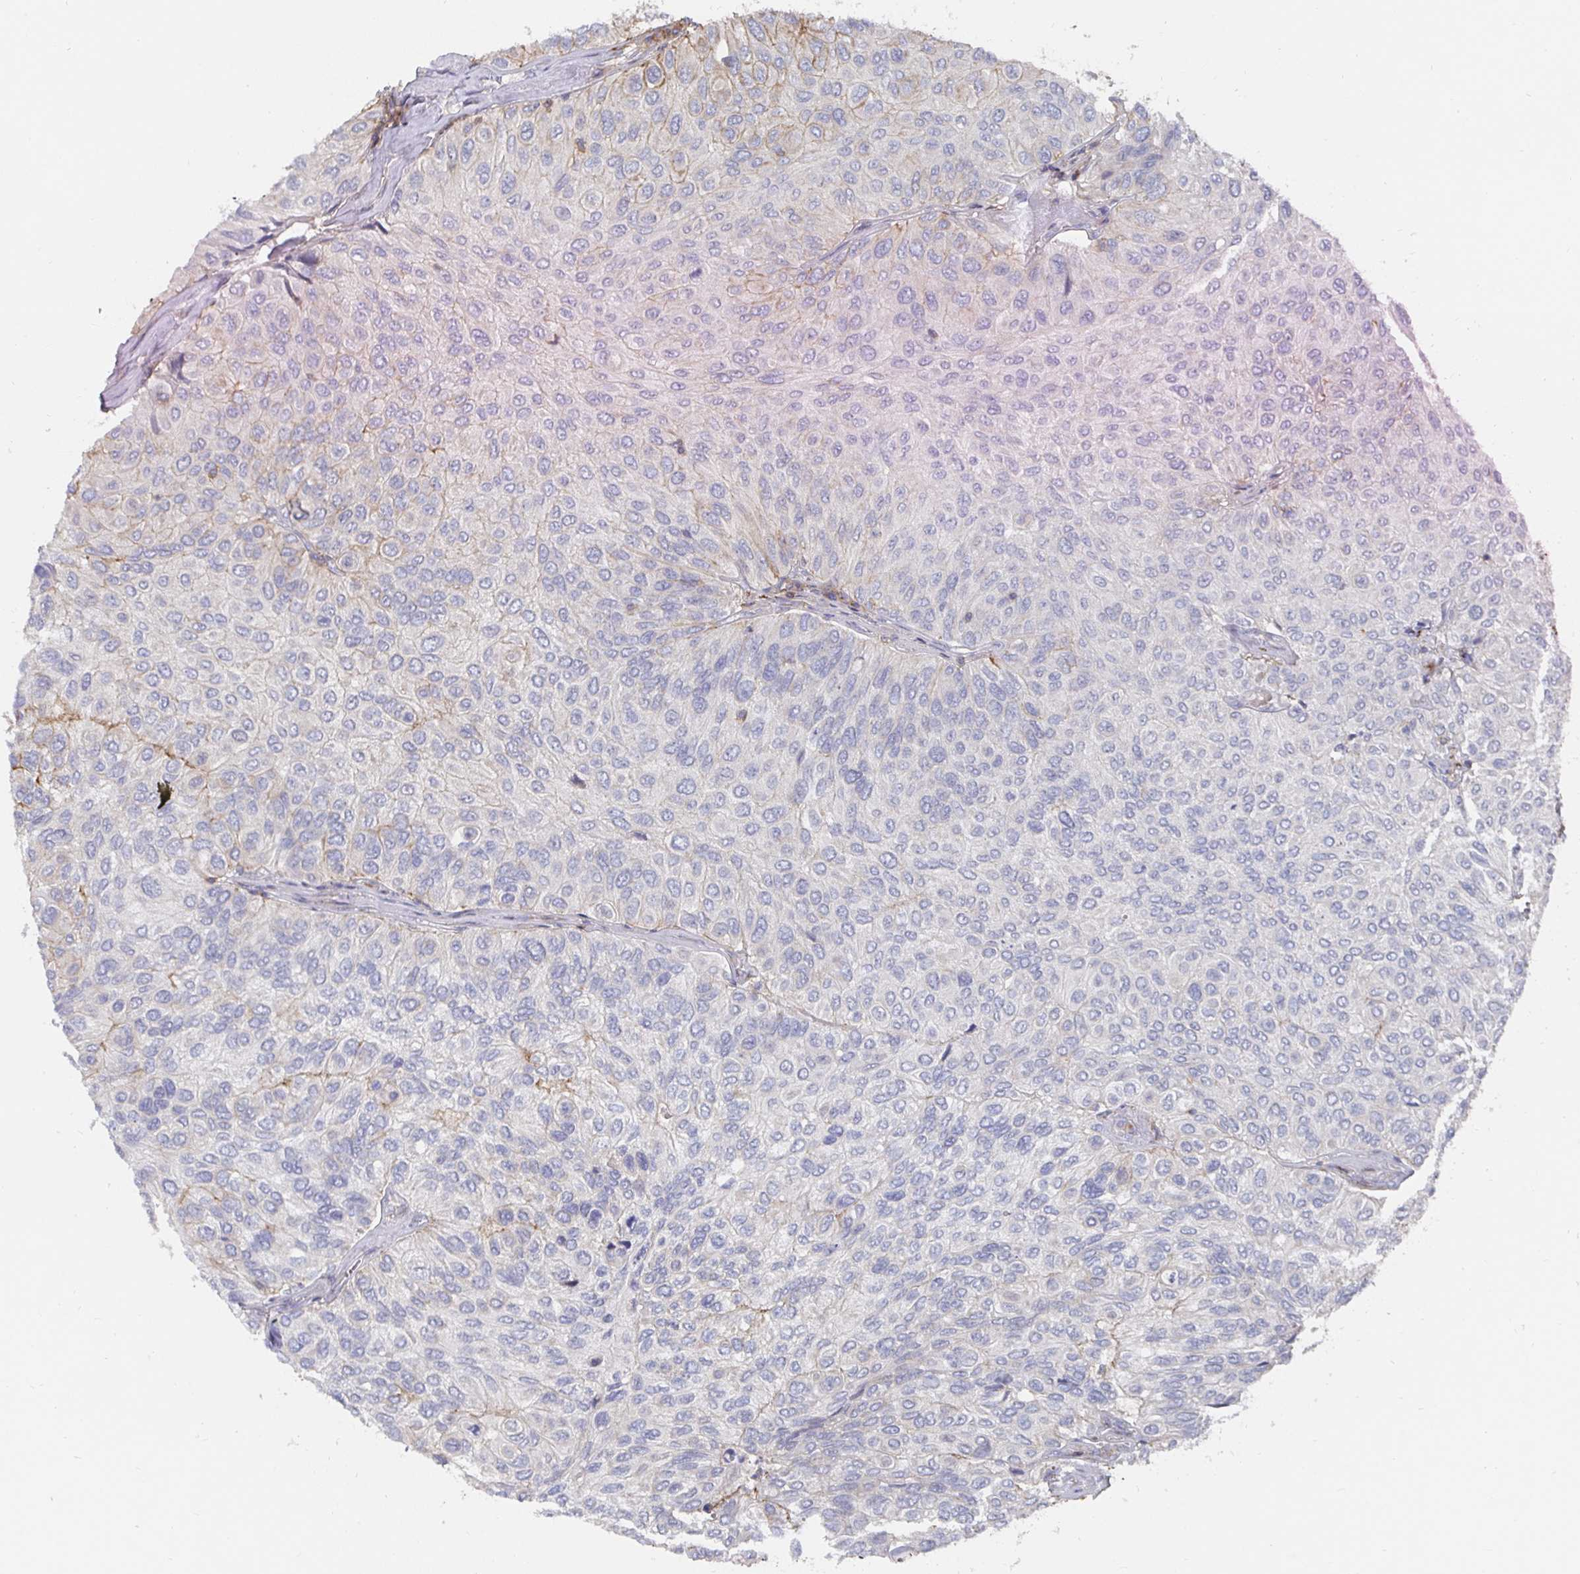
{"staining": {"intensity": "moderate", "quantity": "<25%", "location": "cytoplasmic/membranous"}, "tissue": "urothelial cancer", "cell_type": "Tumor cells", "image_type": "cancer", "snomed": [{"axis": "morphology", "description": "Urothelial carcinoma, High grade"}, {"axis": "topography", "description": "Urinary bladder"}], "caption": "Immunohistochemistry (IHC) histopathology image of neoplastic tissue: human urothelial carcinoma (high-grade) stained using IHC exhibits low levels of moderate protein expression localized specifically in the cytoplasmic/membranous of tumor cells, appearing as a cytoplasmic/membranous brown color.", "gene": "GJA4", "patient": {"sex": "male", "age": 66}}